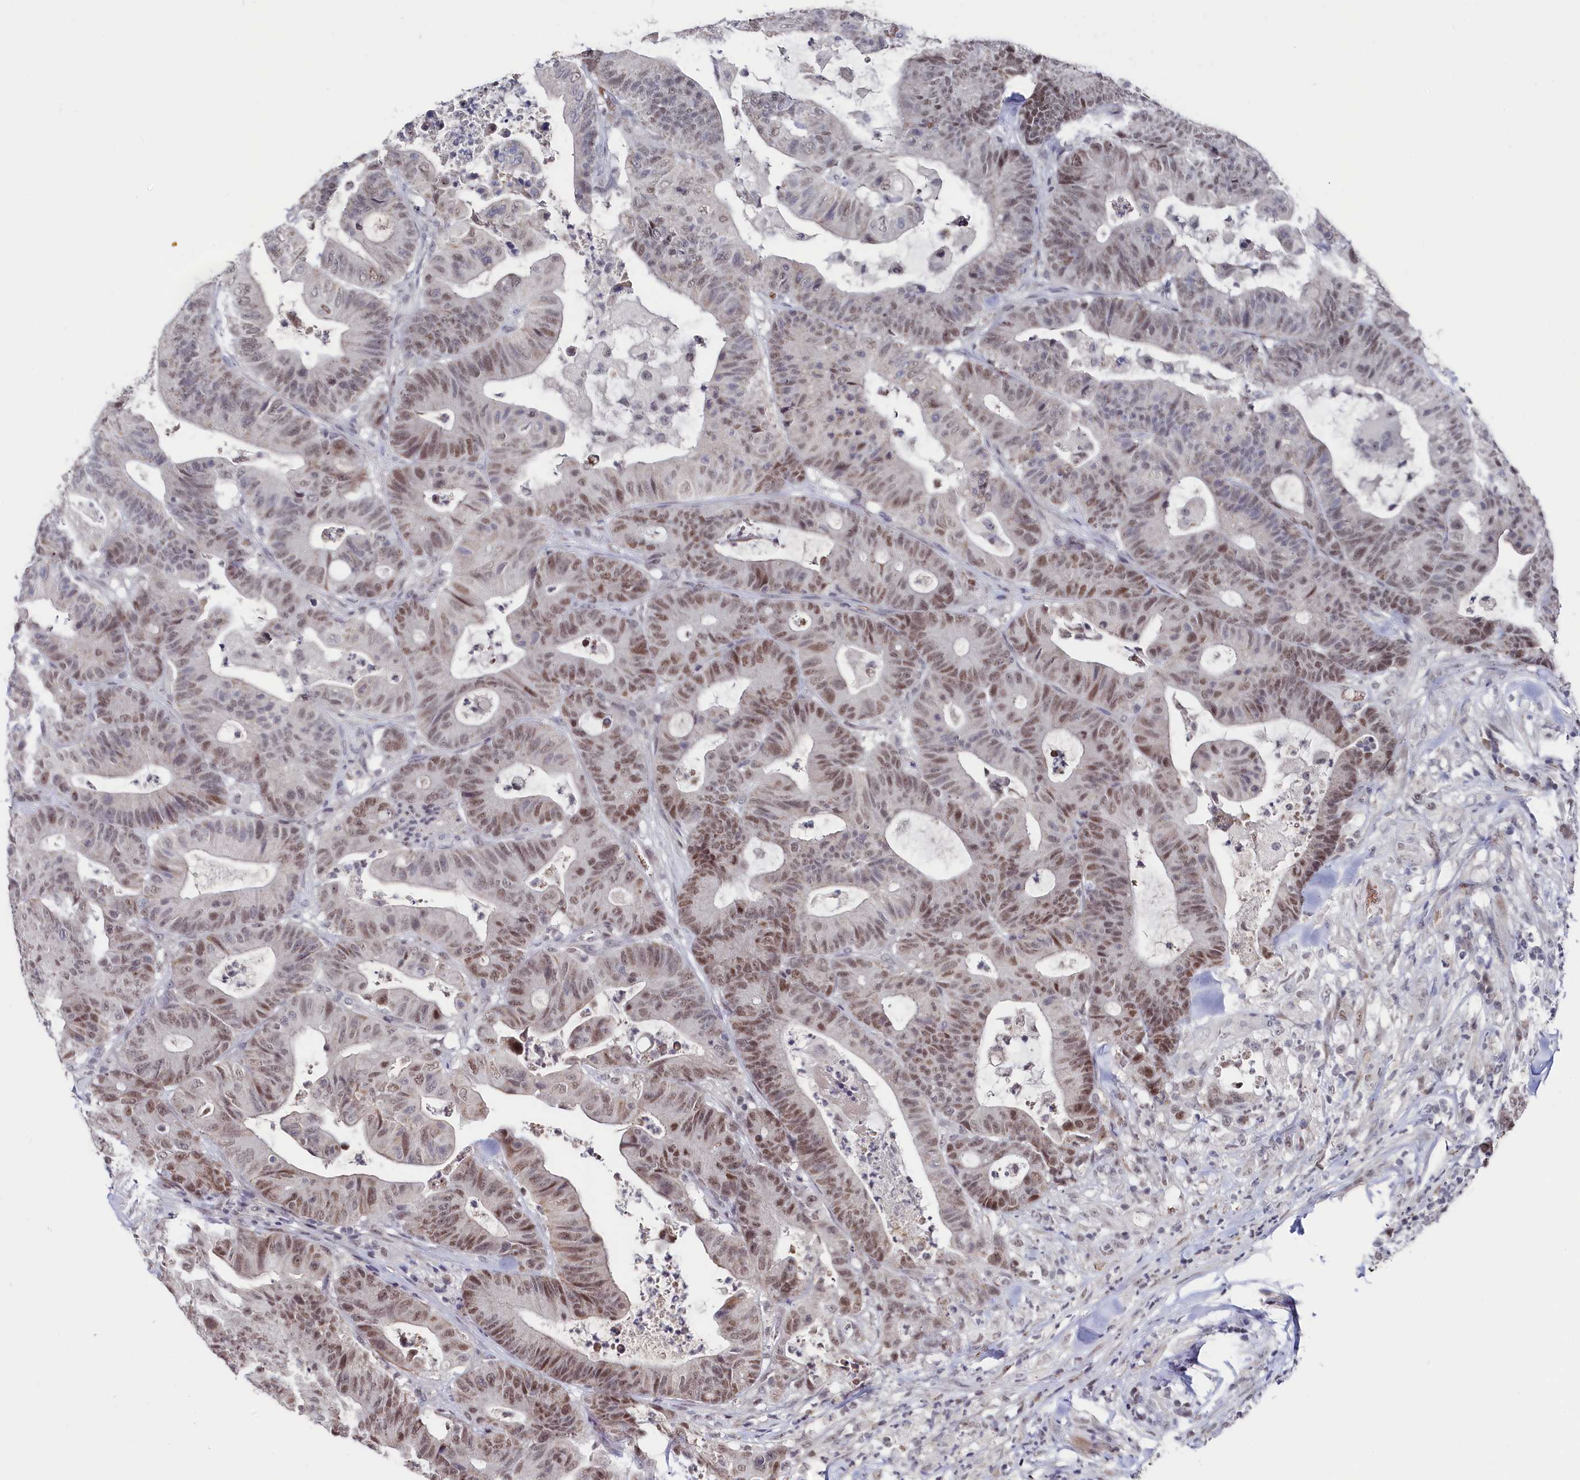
{"staining": {"intensity": "moderate", "quantity": "25%-75%", "location": "nuclear"}, "tissue": "colorectal cancer", "cell_type": "Tumor cells", "image_type": "cancer", "snomed": [{"axis": "morphology", "description": "Adenocarcinoma, NOS"}, {"axis": "topography", "description": "Colon"}], "caption": "Protein expression analysis of colorectal cancer displays moderate nuclear positivity in approximately 25%-75% of tumor cells.", "gene": "TIGD4", "patient": {"sex": "female", "age": 84}}